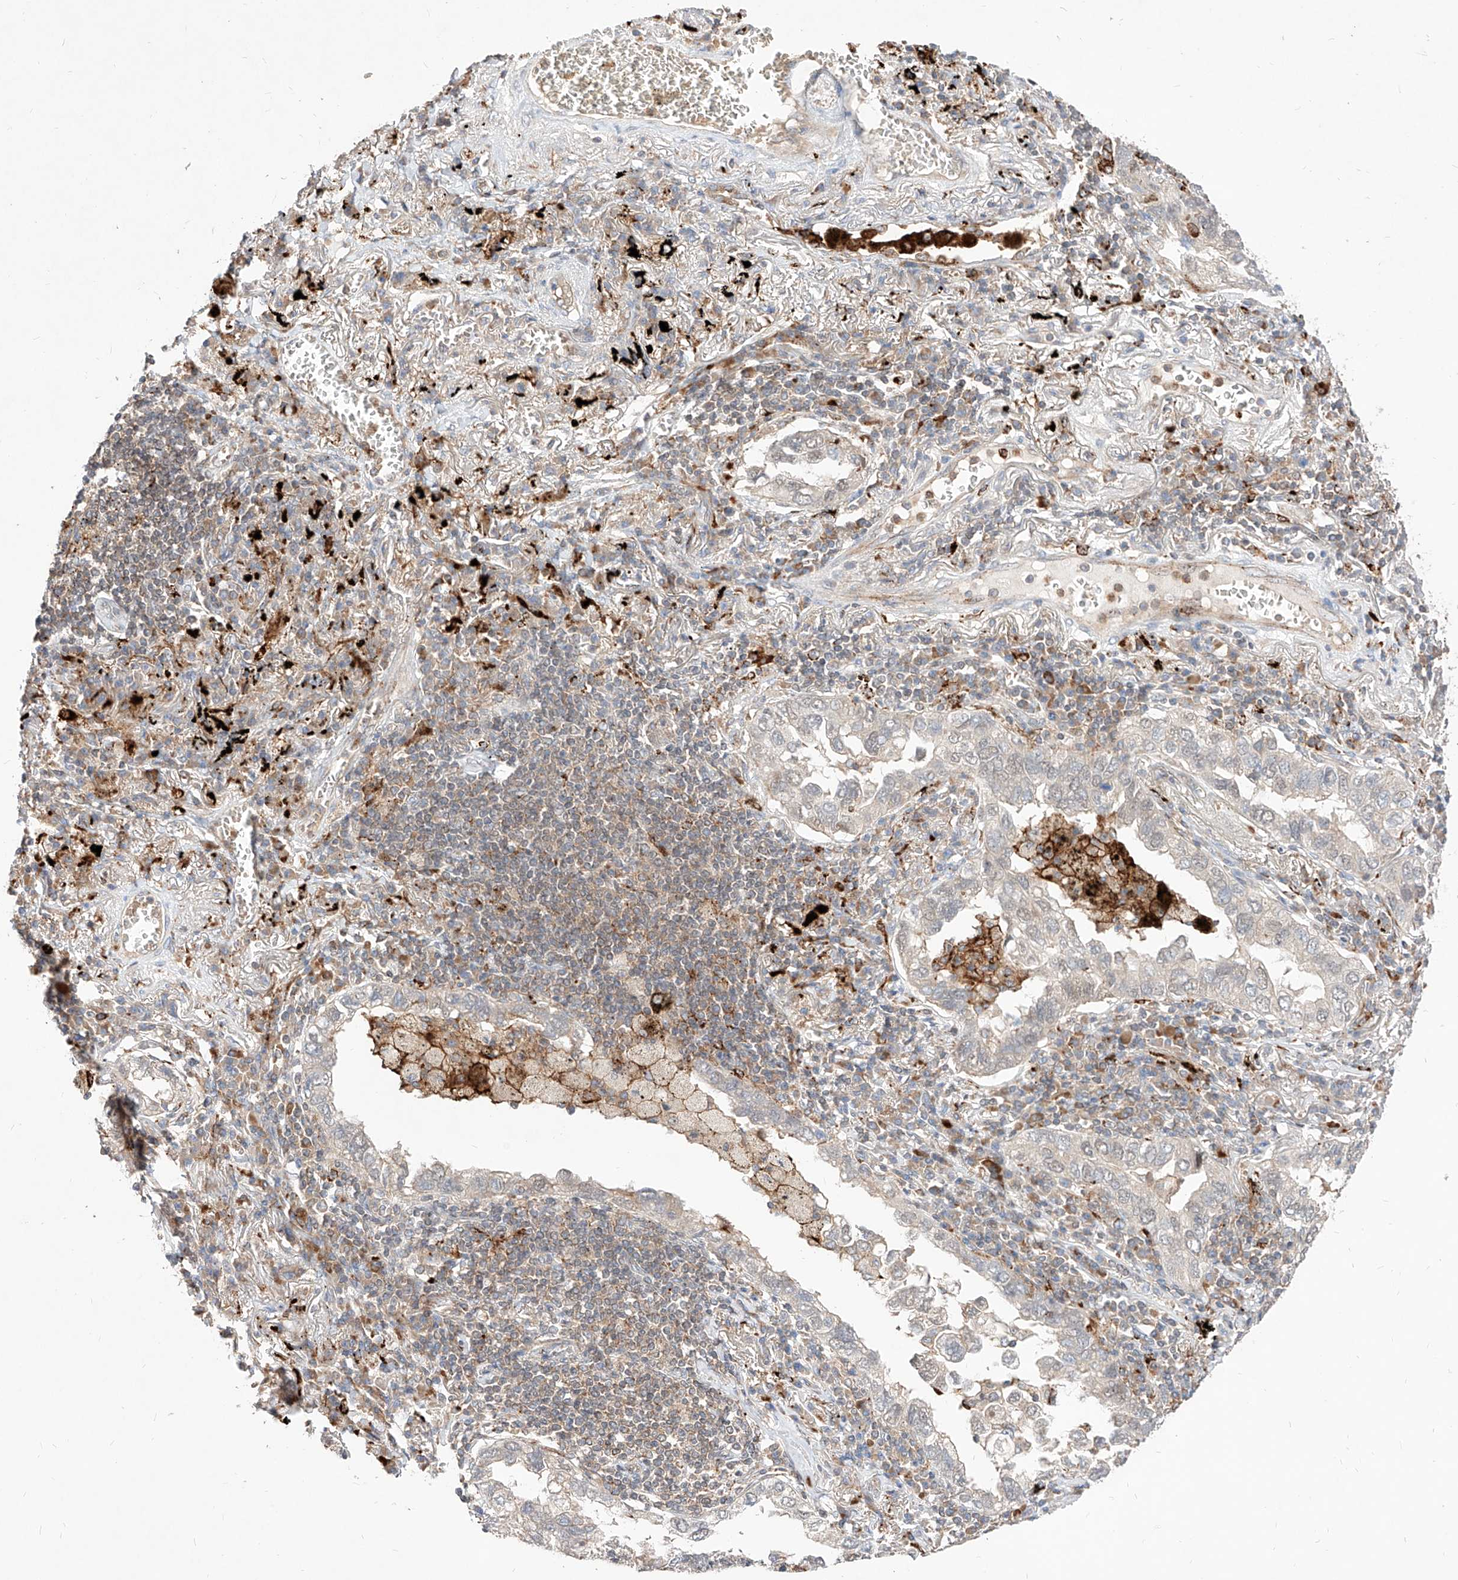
{"staining": {"intensity": "negative", "quantity": "none", "location": "none"}, "tissue": "lung cancer", "cell_type": "Tumor cells", "image_type": "cancer", "snomed": [{"axis": "morphology", "description": "Adenocarcinoma, NOS"}, {"axis": "topography", "description": "Lung"}], "caption": "There is no significant expression in tumor cells of adenocarcinoma (lung). The staining was performed using DAB (3,3'-diaminobenzidine) to visualize the protein expression in brown, while the nuclei were stained in blue with hematoxylin (Magnification: 20x).", "gene": "TSNAX", "patient": {"sex": "male", "age": 65}}